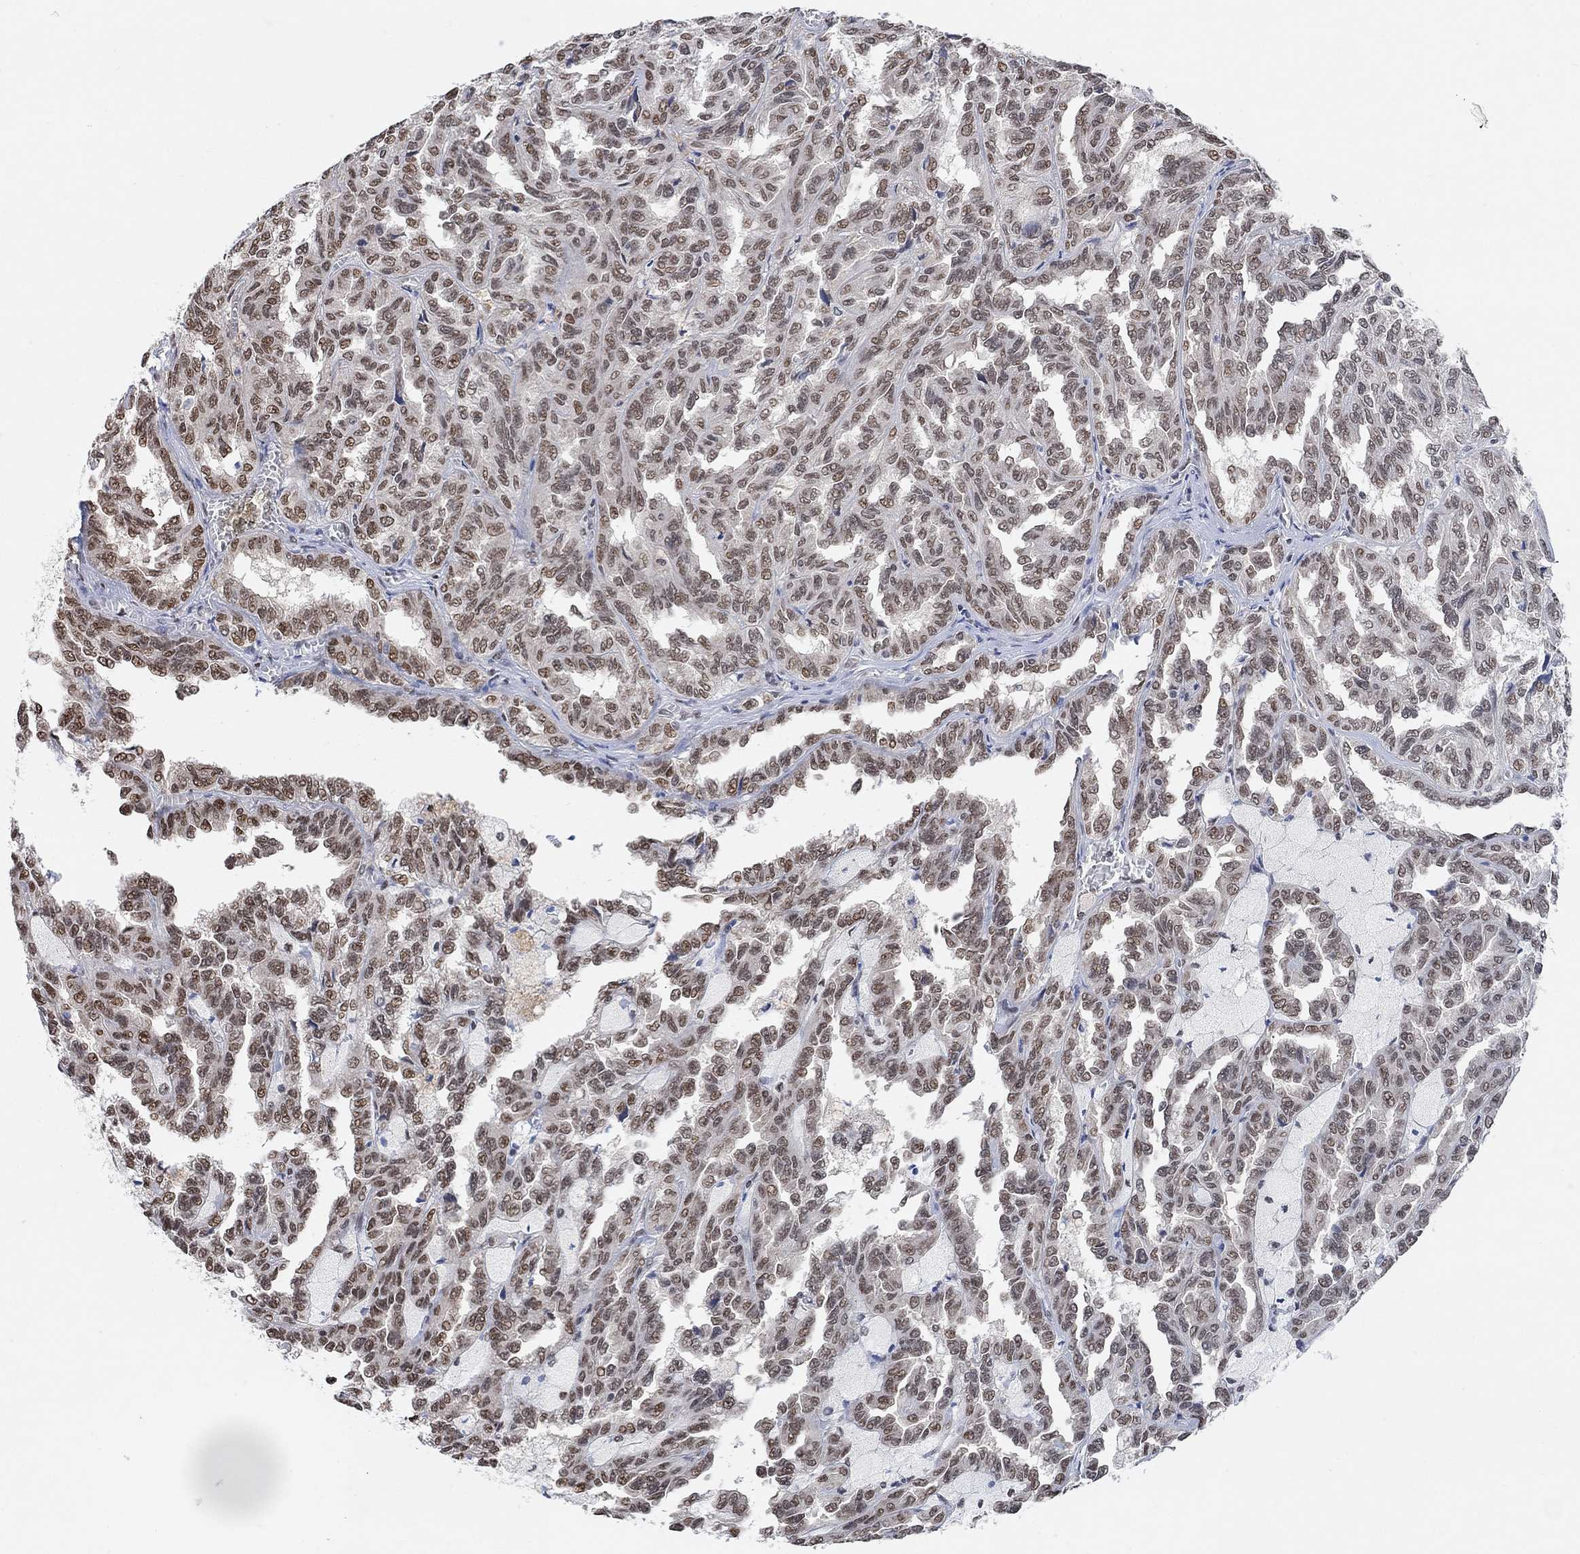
{"staining": {"intensity": "moderate", "quantity": "25%-75%", "location": "nuclear"}, "tissue": "renal cancer", "cell_type": "Tumor cells", "image_type": "cancer", "snomed": [{"axis": "morphology", "description": "Adenocarcinoma, NOS"}, {"axis": "topography", "description": "Kidney"}], "caption": "Tumor cells reveal medium levels of moderate nuclear expression in approximately 25%-75% of cells in renal cancer (adenocarcinoma). The staining was performed using DAB (3,3'-diaminobenzidine), with brown indicating positive protein expression. Nuclei are stained blue with hematoxylin.", "gene": "USP39", "patient": {"sex": "male", "age": 79}}